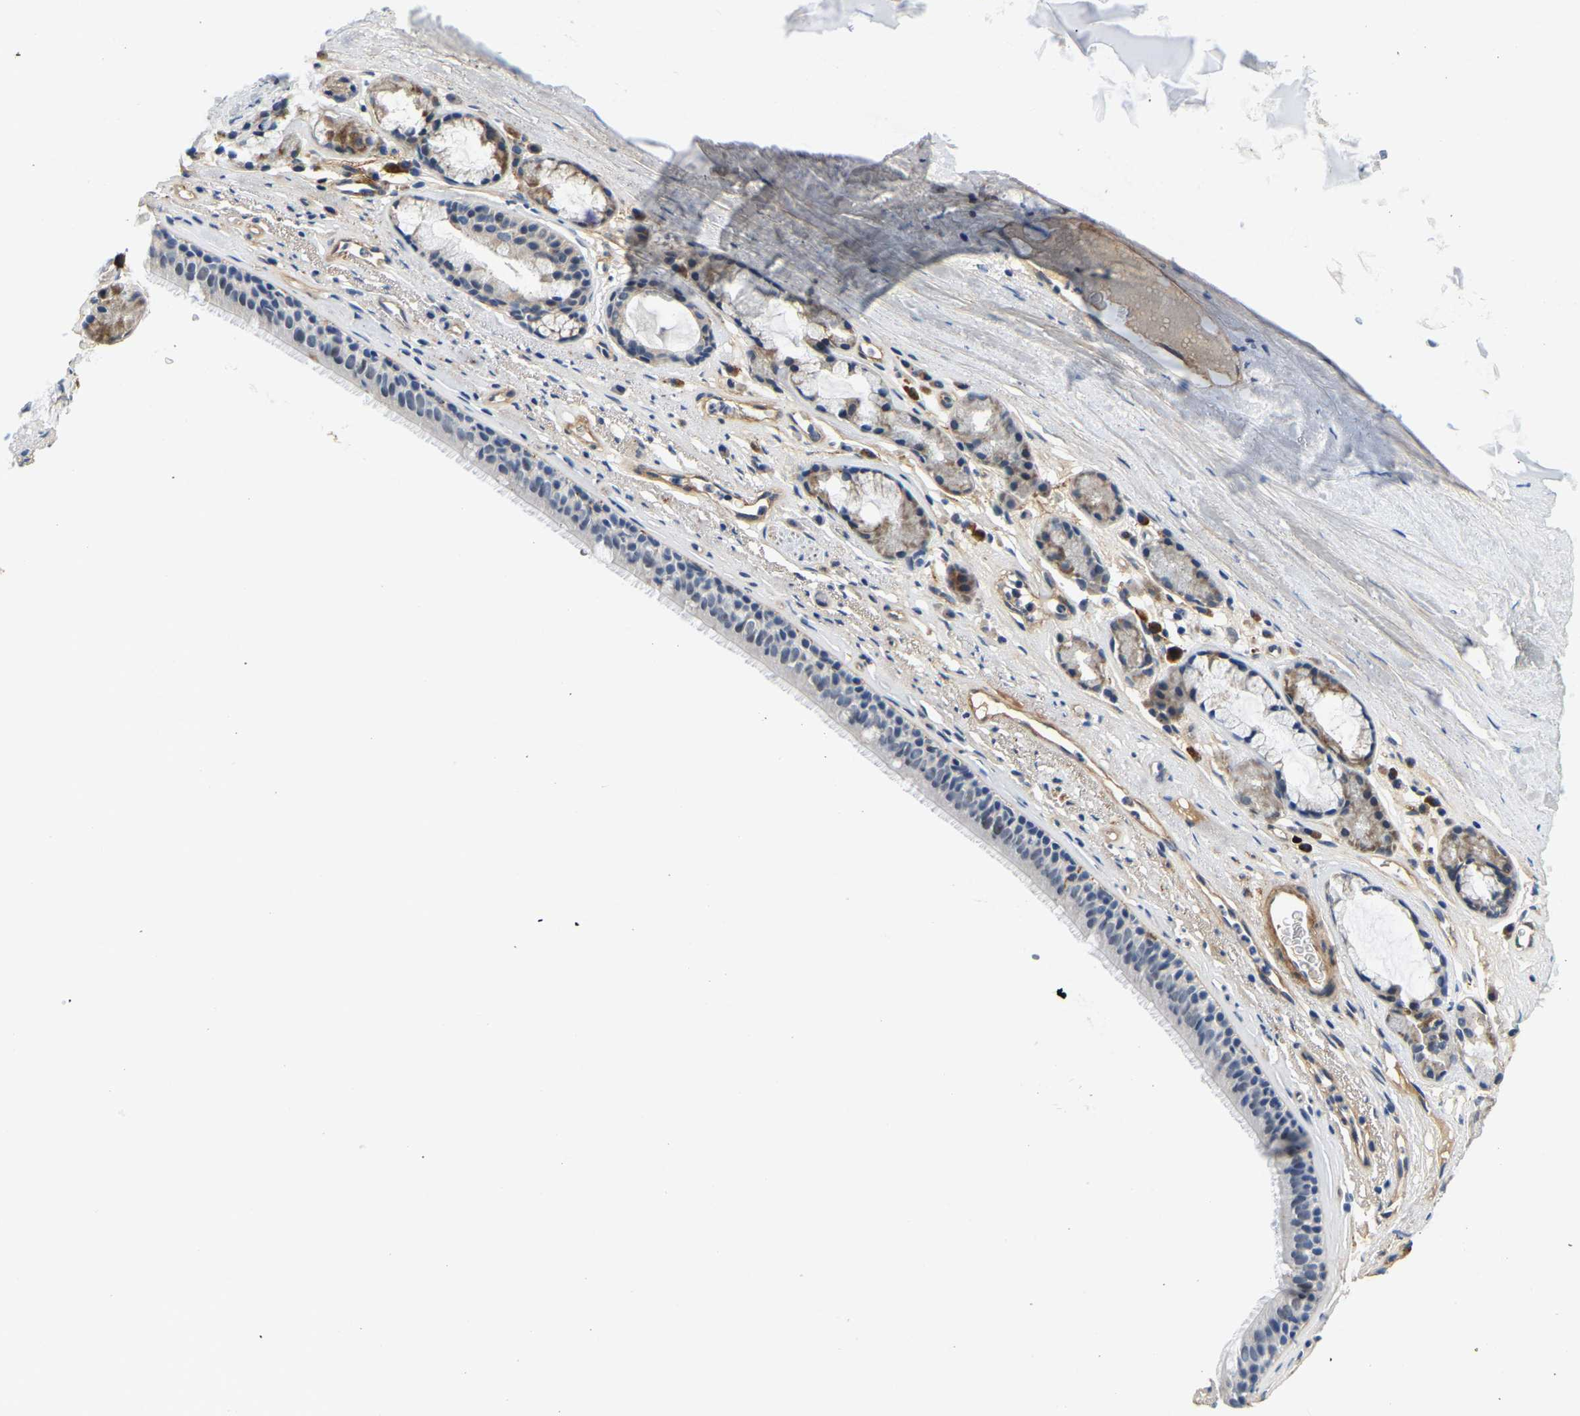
{"staining": {"intensity": "negative", "quantity": "none", "location": "none"}, "tissue": "bronchus", "cell_type": "Respiratory epithelial cells", "image_type": "normal", "snomed": [{"axis": "morphology", "description": "Normal tissue, NOS"}, {"axis": "topography", "description": "Cartilage tissue"}], "caption": "This is a histopathology image of immunohistochemistry staining of unremarkable bronchus, which shows no expression in respiratory epithelial cells.", "gene": "LIAS", "patient": {"sex": "female", "age": 63}}